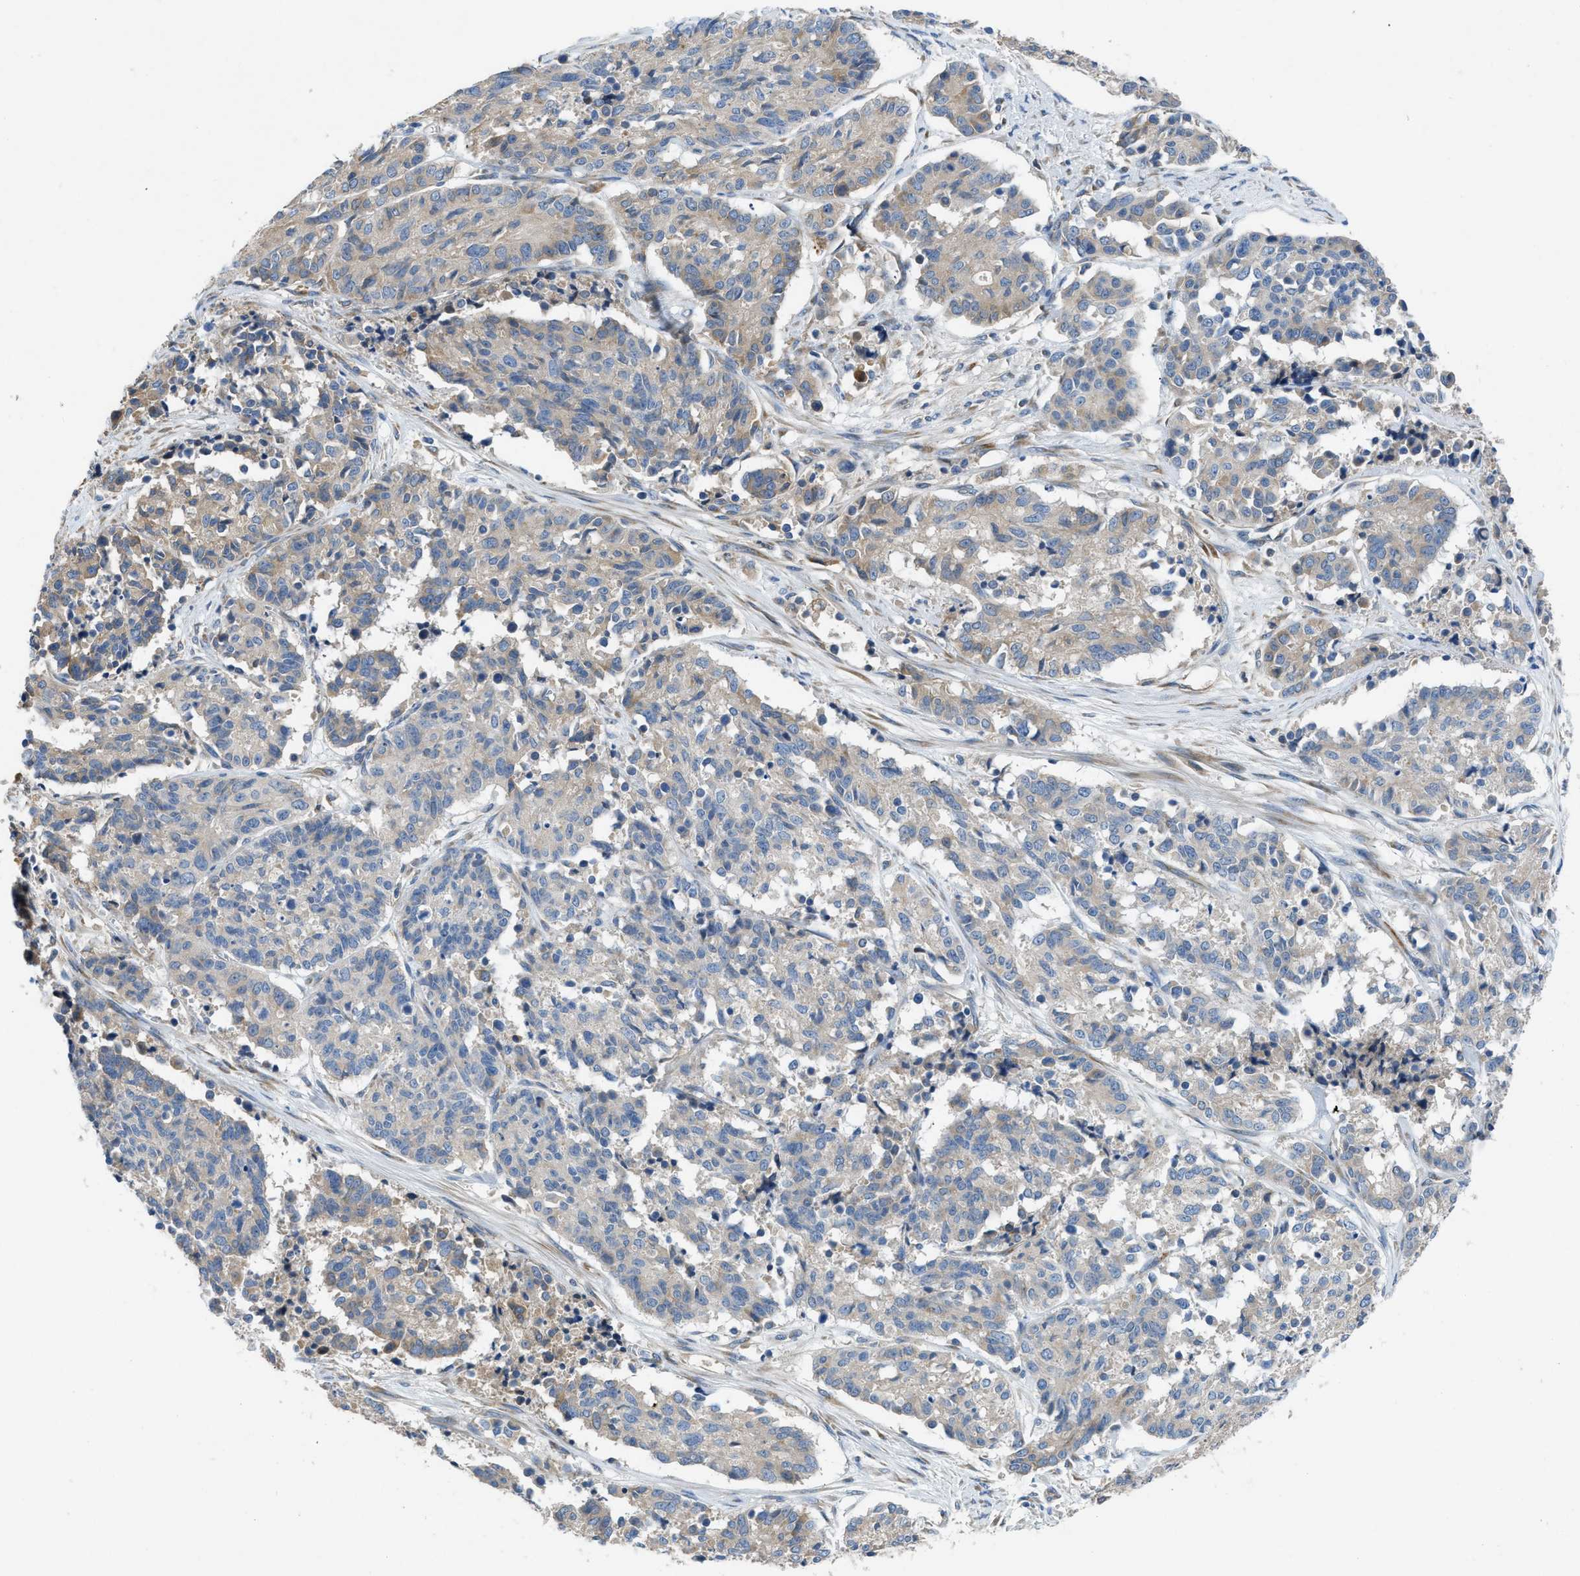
{"staining": {"intensity": "weak", "quantity": "<25%", "location": "cytoplasmic/membranous"}, "tissue": "cervical cancer", "cell_type": "Tumor cells", "image_type": "cancer", "snomed": [{"axis": "morphology", "description": "Squamous cell carcinoma, NOS"}, {"axis": "topography", "description": "Cervix"}], "caption": "IHC photomicrograph of human cervical cancer (squamous cell carcinoma) stained for a protein (brown), which shows no staining in tumor cells.", "gene": "GGCX", "patient": {"sex": "female", "age": 35}}